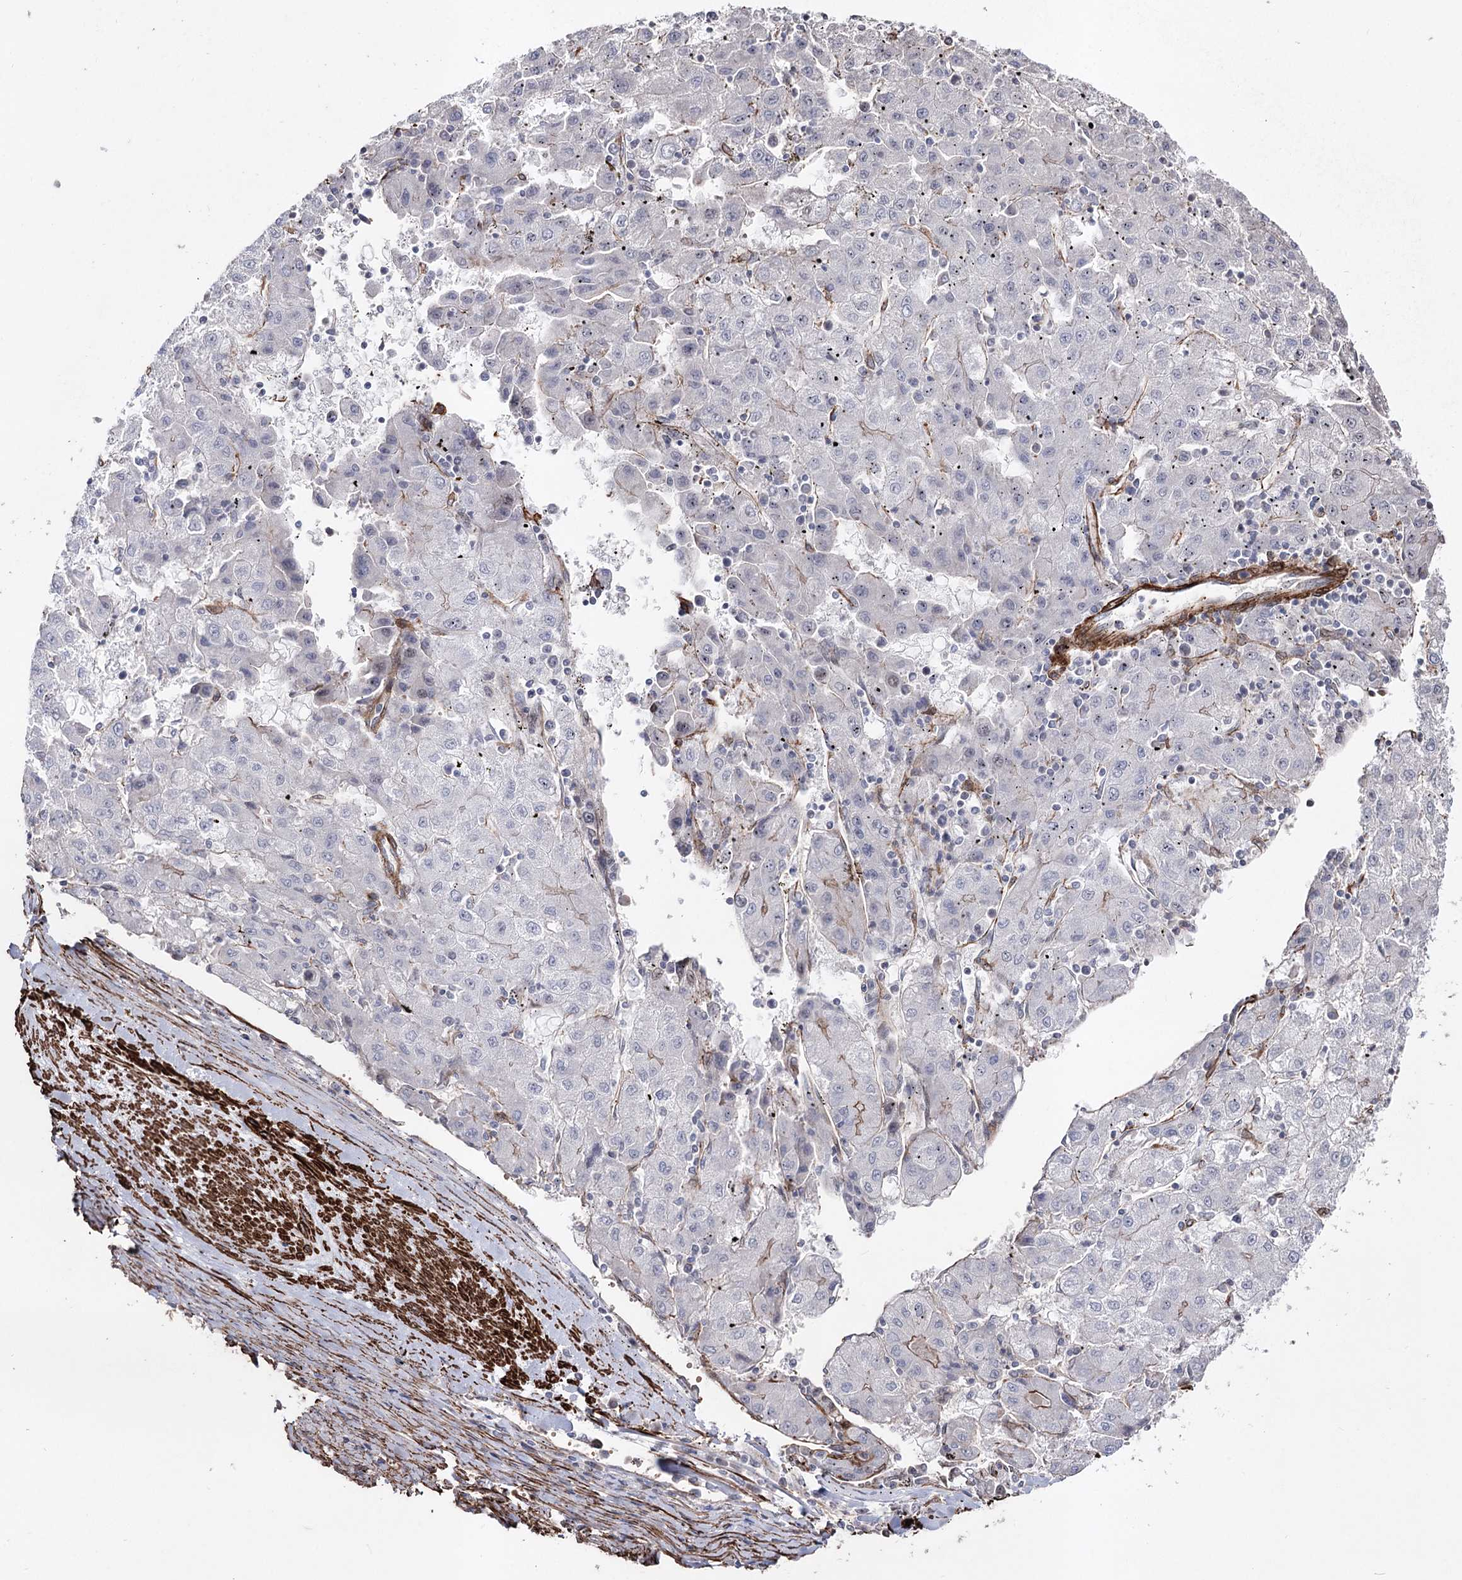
{"staining": {"intensity": "moderate", "quantity": "<25%", "location": "cytoplasmic/membranous"}, "tissue": "liver cancer", "cell_type": "Tumor cells", "image_type": "cancer", "snomed": [{"axis": "morphology", "description": "Carcinoma, Hepatocellular, NOS"}, {"axis": "topography", "description": "Liver"}], "caption": "Immunohistochemical staining of human liver cancer reveals low levels of moderate cytoplasmic/membranous protein expression in about <25% of tumor cells.", "gene": "ARHGAP20", "patient": {"sex": "male", "age": 72}}